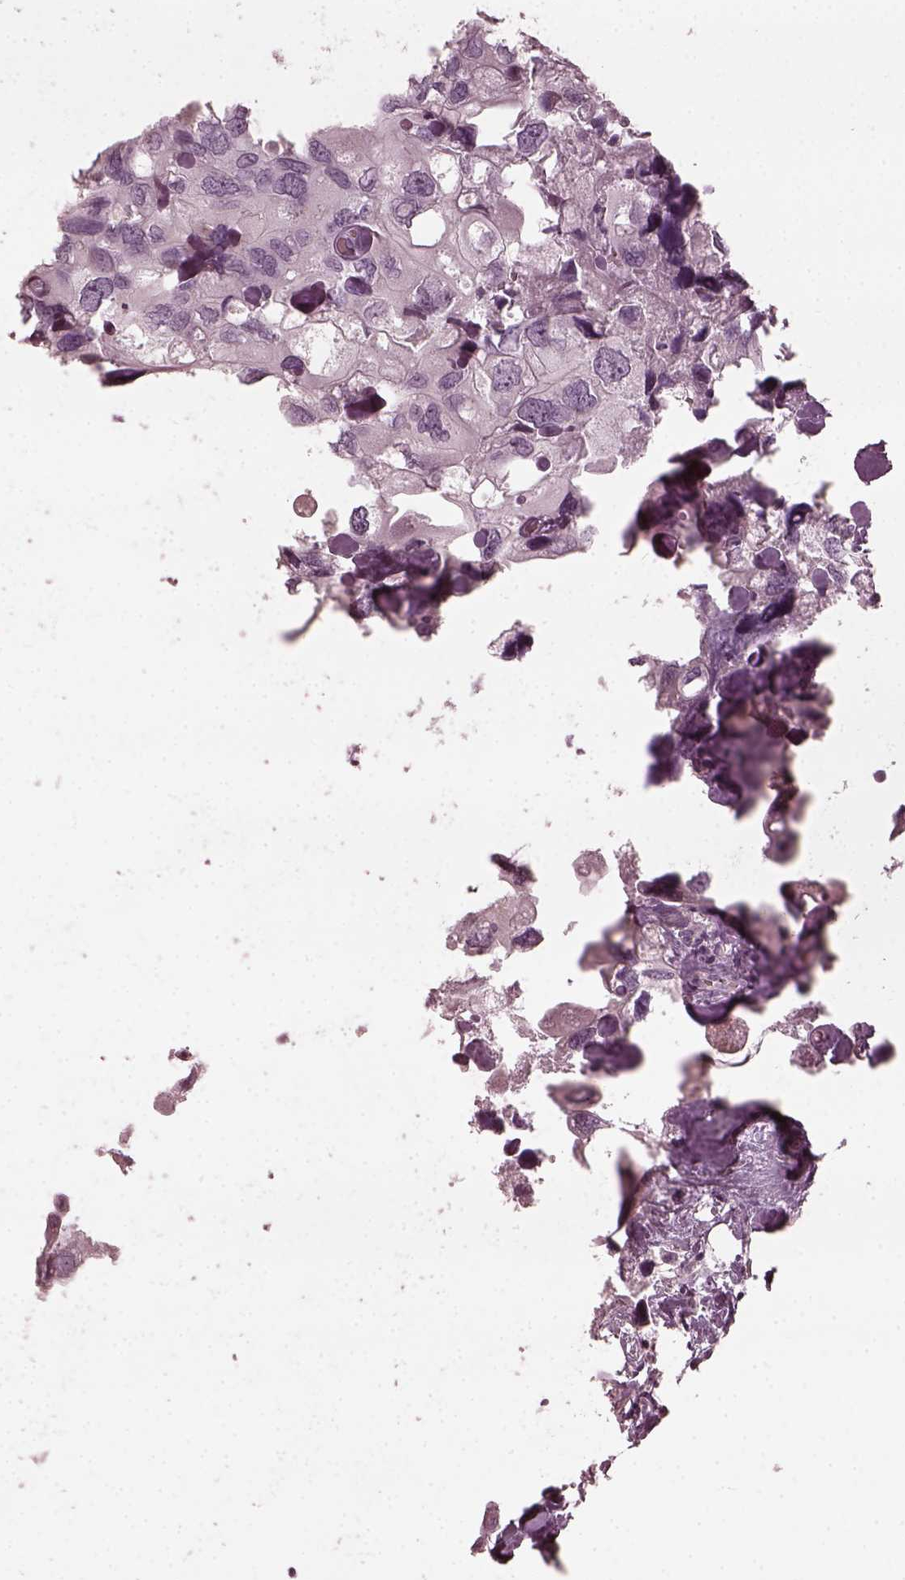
{"staining": {"intensity": "negative", "quantity": "none", "location": "none"}, "tissue": "urothelial cancer", "cell_type": "Tumor cells", "image_type": "cancer", "snomed": [{"axis": "morphology", "description": "Urothelial carcinoma, High grade"}, {"axis": "topography", "description": "Urinary bladder"}], "caption": "Photomicrograph shows no significant protein expression in tumor cells of high-grade urothelial carcinoma. Nuclei are stained in blue.", "gene": "CCDC170", "patient": {"sex": "male", "age": 59}}